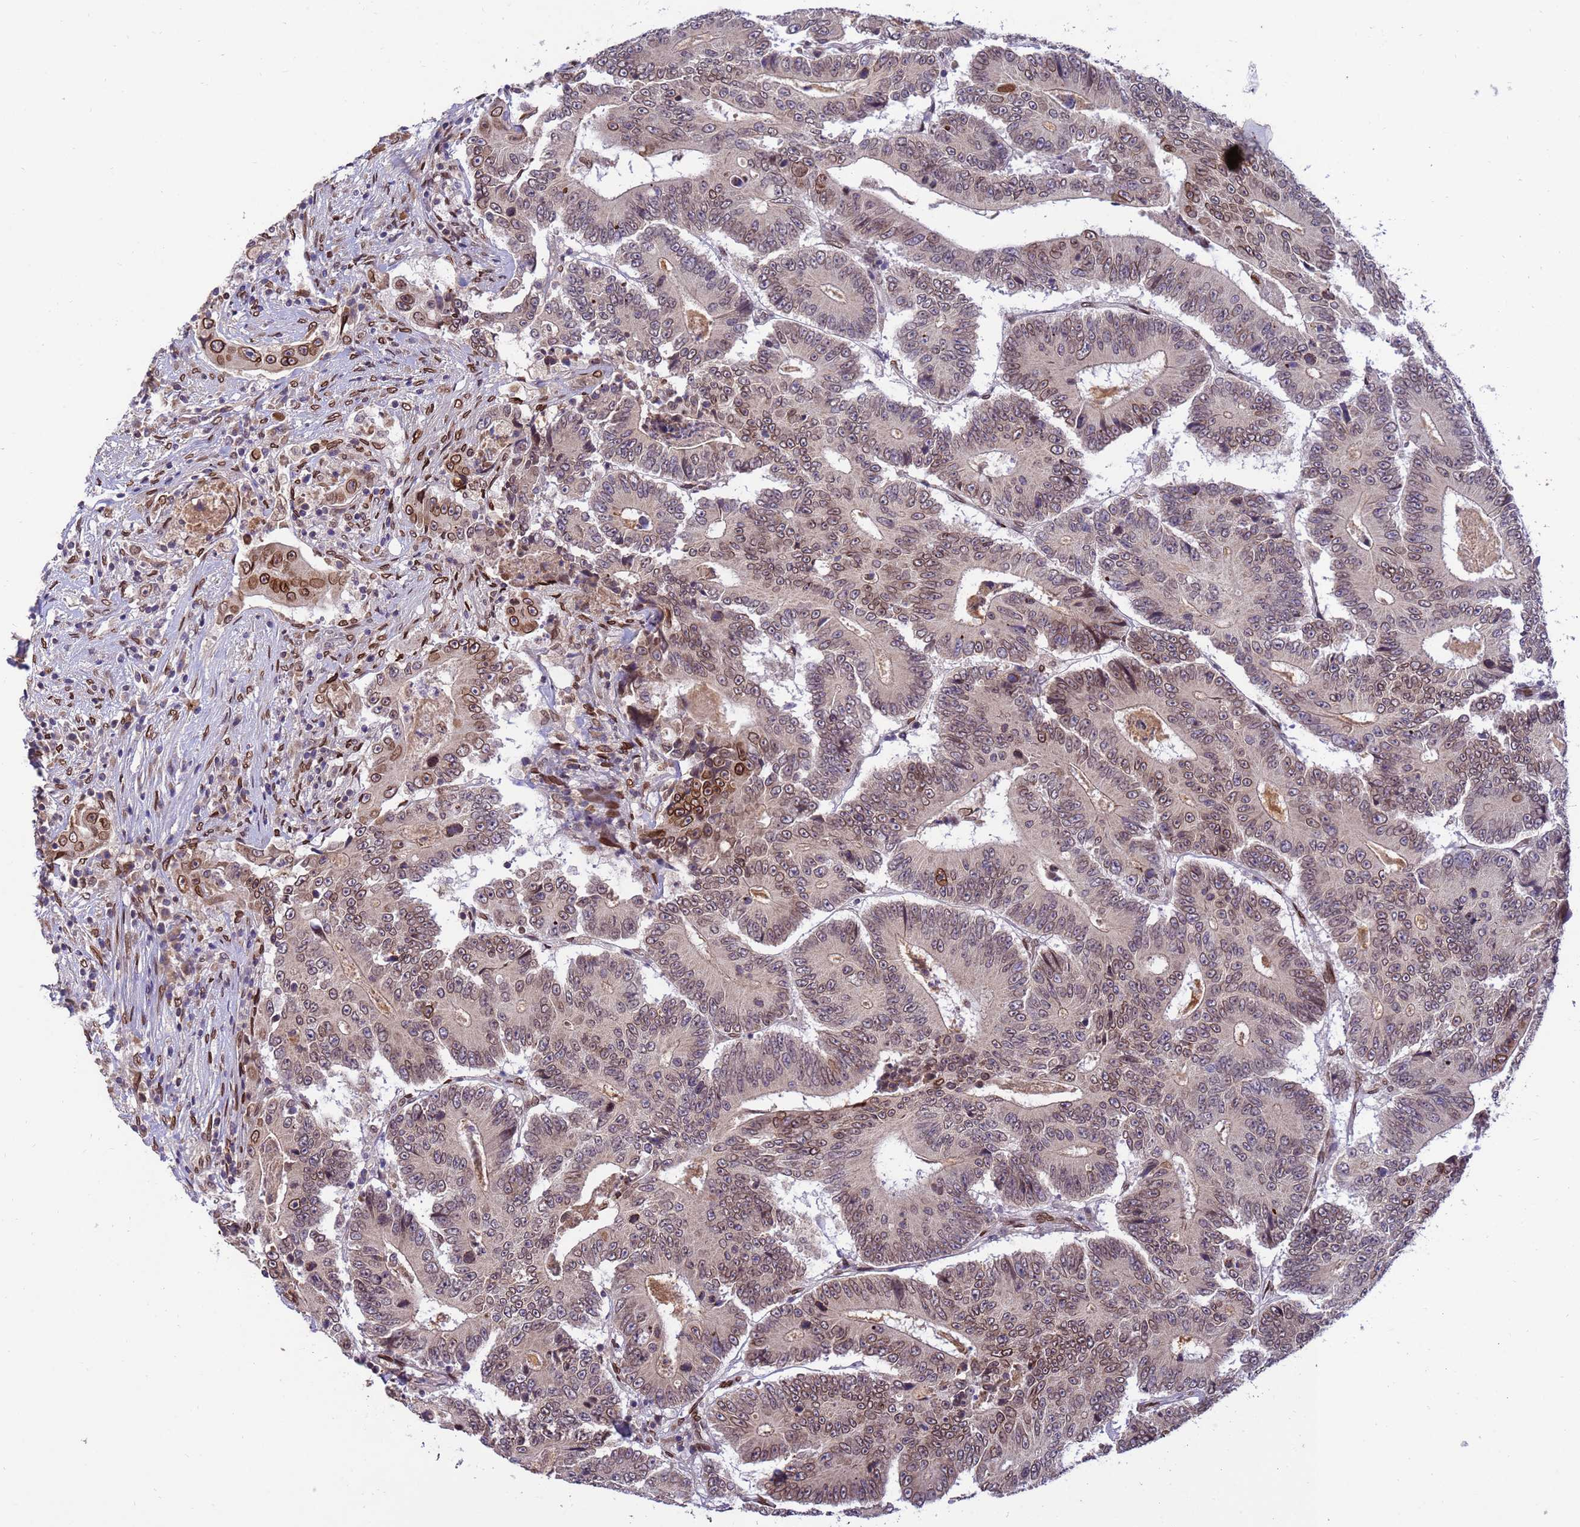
{"staining": {"intensity": "strong", "quantity": "<25%", "location": "cytoplasmic/membranous,nuclear"}, "tissue": "colorectal cancer", "cell_type": "Tumor cells", "image_type": "cancer", "snomed": [{"axis": "morphology", "description": "Adenocarcinoma, NOS"}, {"axis": "topography", "description": "Colon"}], "caption": "Immunohistochemistry (IHC) (DAB) staining of human adenocarcinoma (colorectal) demonstrates strong cytoplasmic/membranous and nuclear protein staining in approximately <25% of tumor cells.", "gene": "GPR135", "patient": {"sex": "male", "age": 83}}